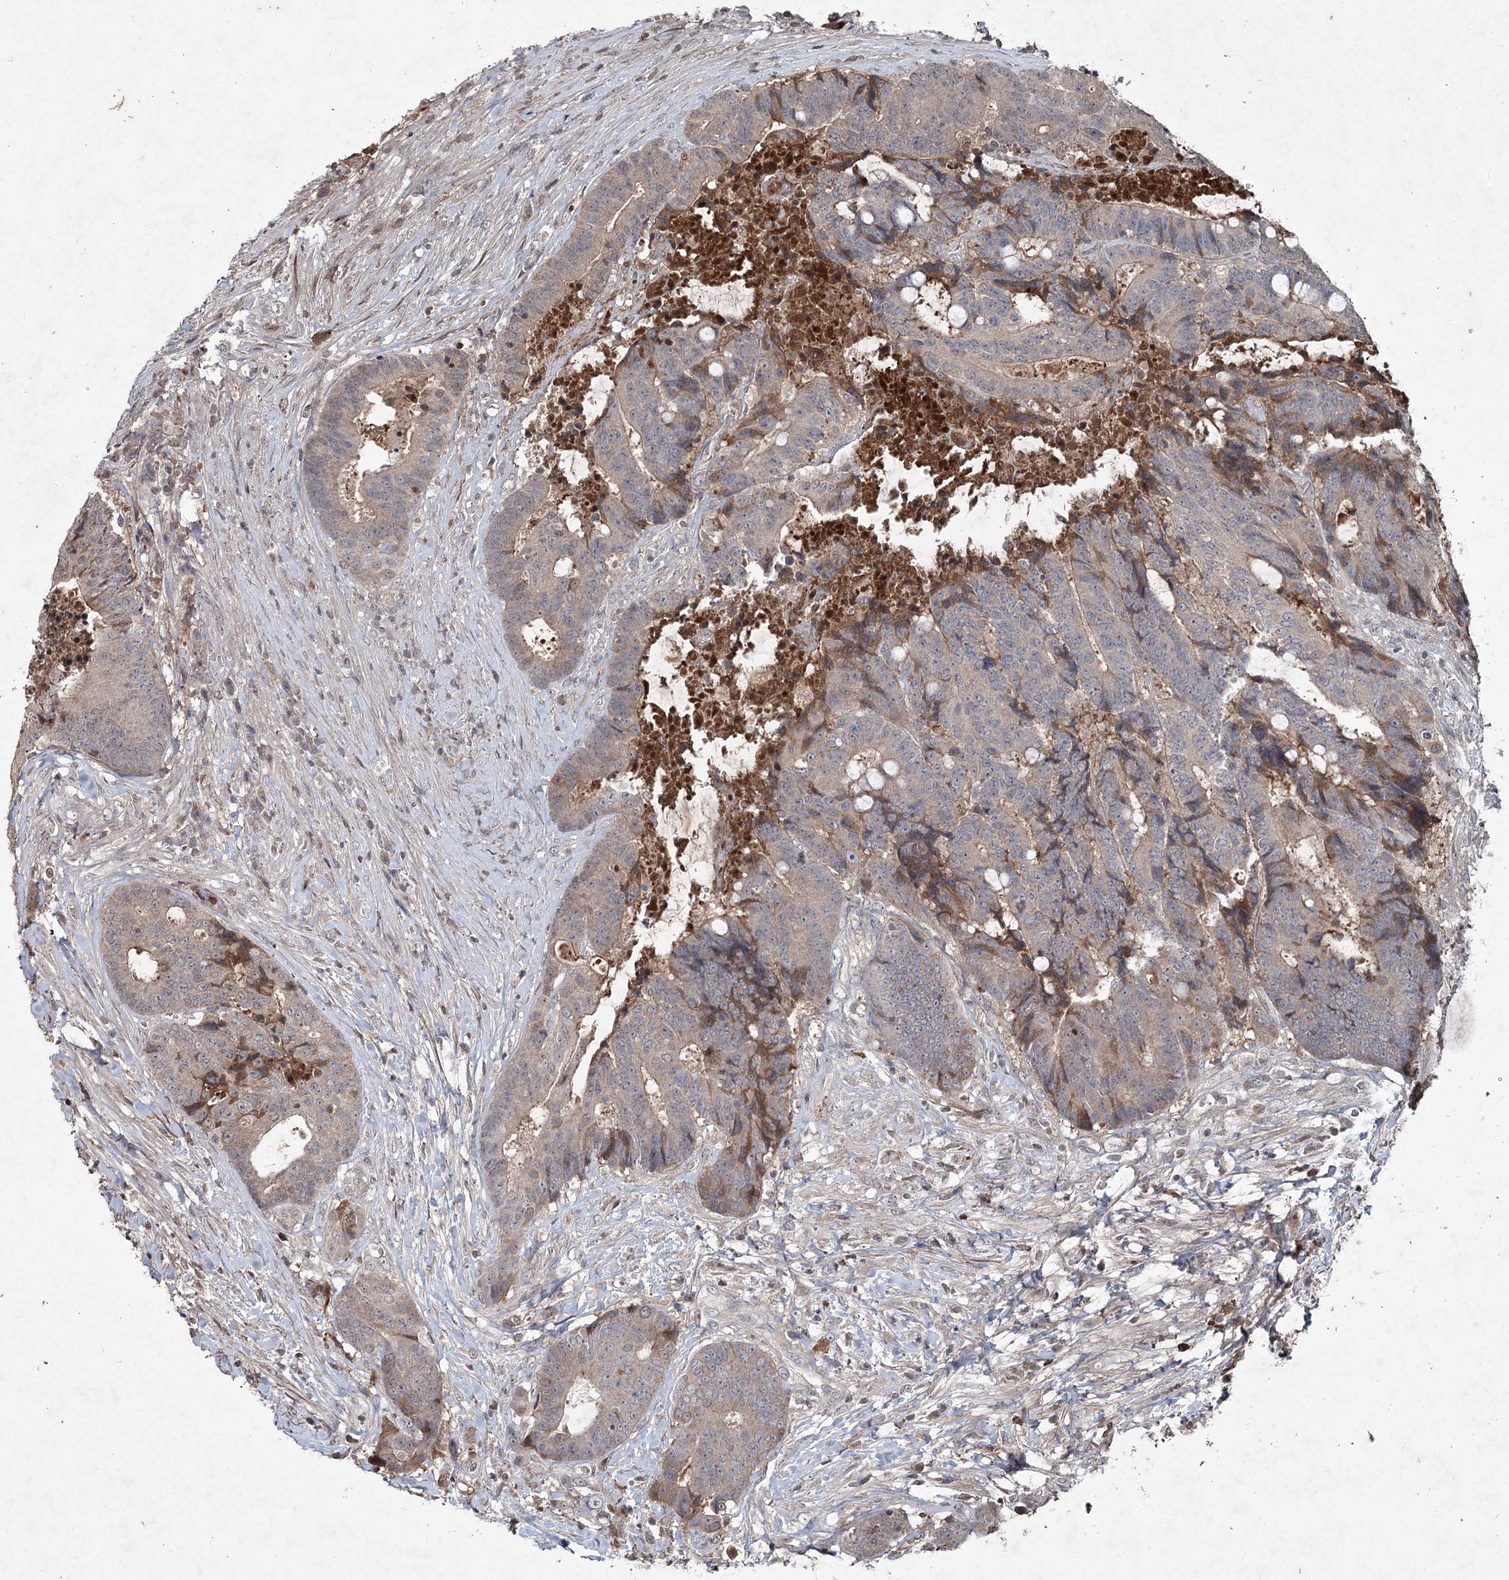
{"staining": {"intensity": "moderate", "quantity": "<25%", "location": "cytoplasmic/membranous"}, "tissue": "colorectal cancer", "cell_type": "Tumor cells", "image_type": "cancer", "snomed": [{"axis": "morphology", "description": "Adenocarcinoma, NOS"}, {"axis": "topography", "description": "Rectum"}], "caption": "Immunohistochemical staining of human colorectal adenocarcinoma demonstrates low levels of moderate cytoplasmic/membranous expression in approximately <25% of tumor cells.", "gene": "PGLYRP2", "patient": {"sex": "male", "age": 69}}